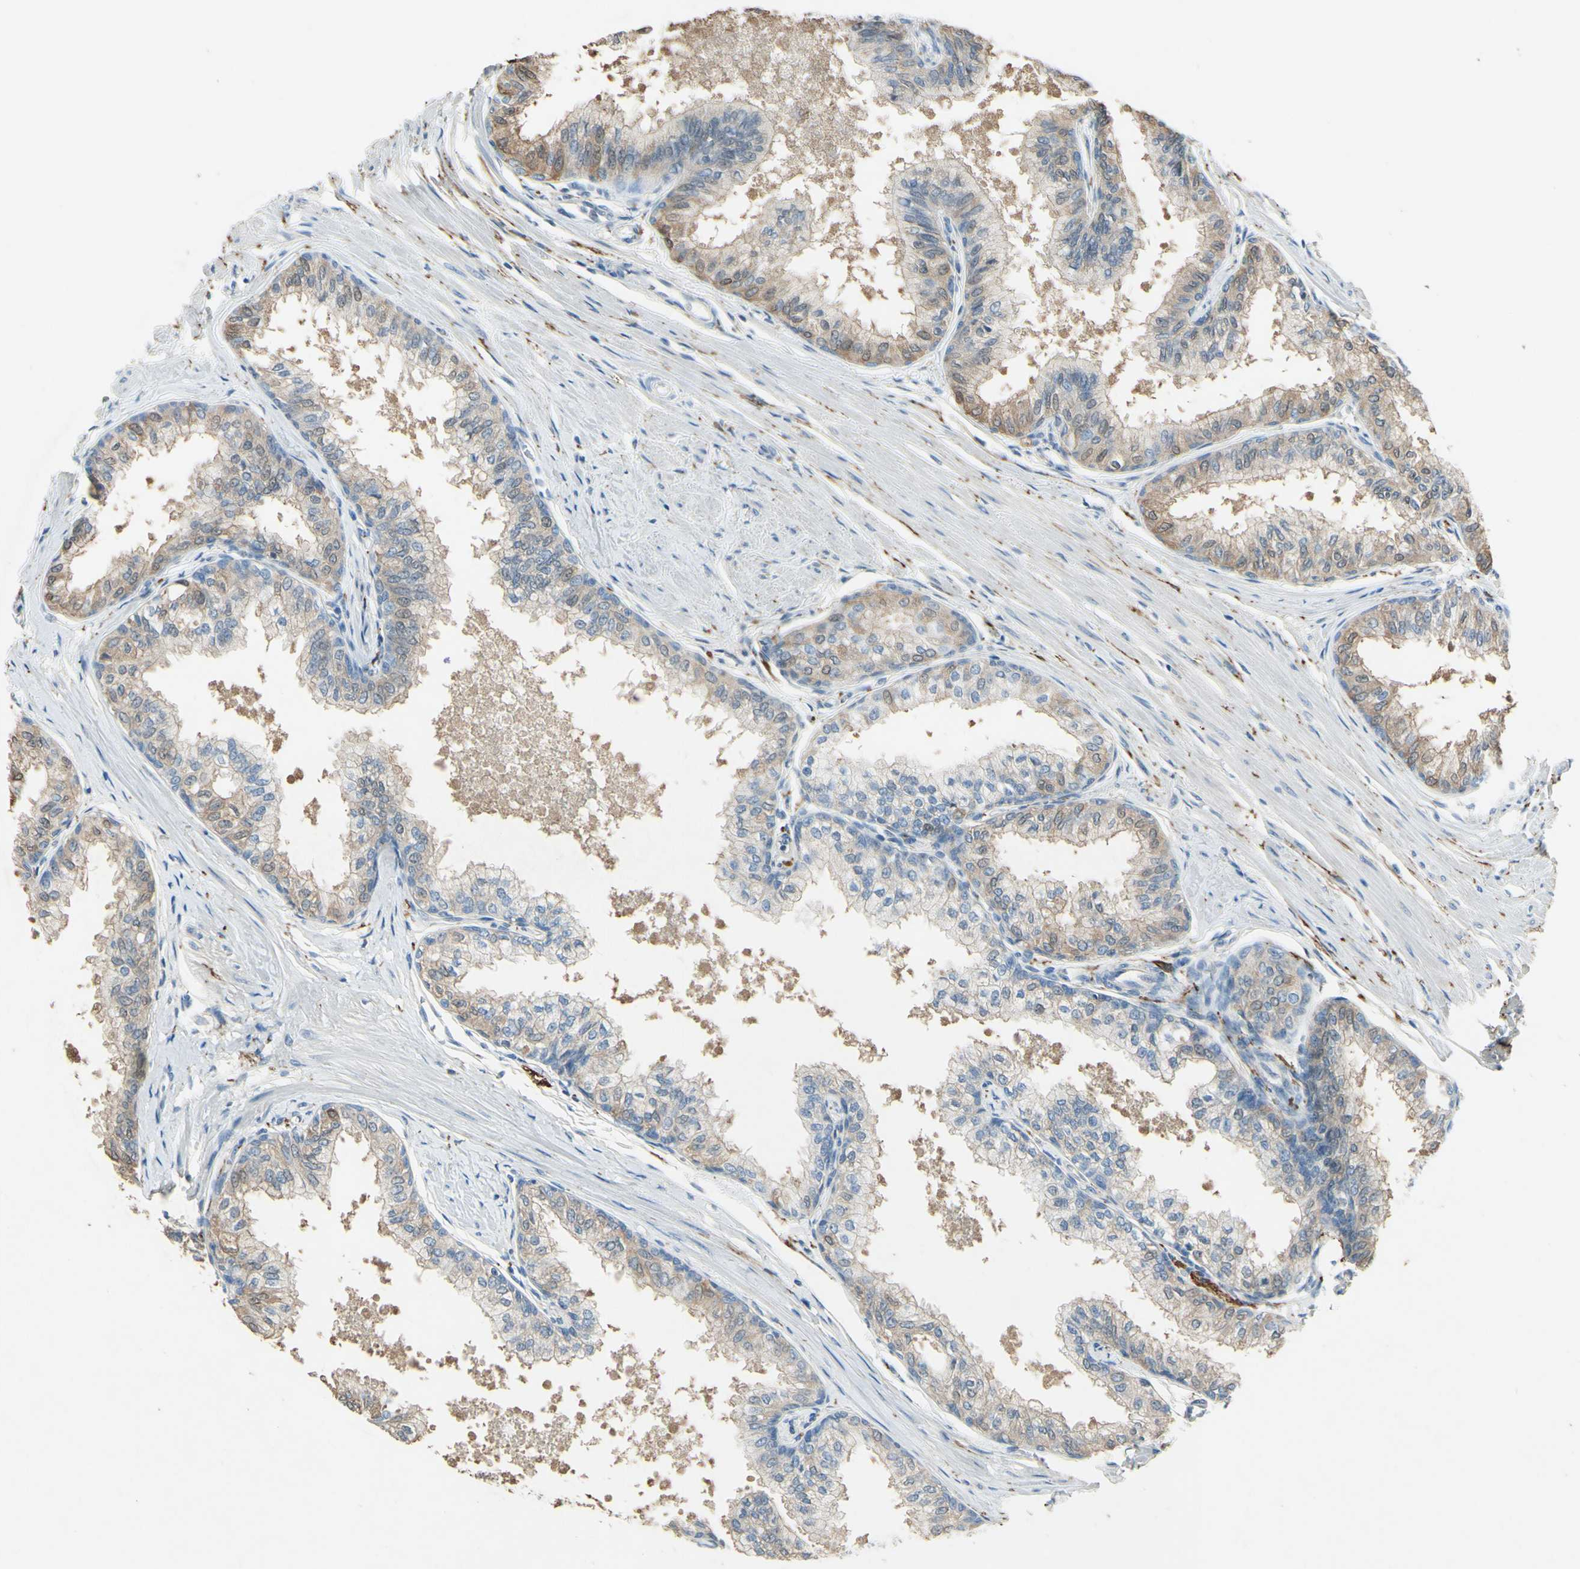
{"staining": {"intensity": "moderate", "quantity": "25%-75%", "location": "cytoplasmic/membranous,nuclear"}, "tissue": "prostate", "cell_type": "Glandular cells", "image_type": "normal", "snomed": [{"axis": "morphology", "description": "Normal tissue, NOS"}, {"axis": "topography", "description": "Prostate"}, {"axis": "topography", "description": "Seminal veicle"}], "caption": "A micrograph showing moderate cytoplasmic/membranous,nuclear expression in approximately 25%-75% of glandular cells in normal prostate, as visualized by brown immunohistochemical staining.", "gene": "SNAP91", "patient": {"sex": "male", "age": 60}}